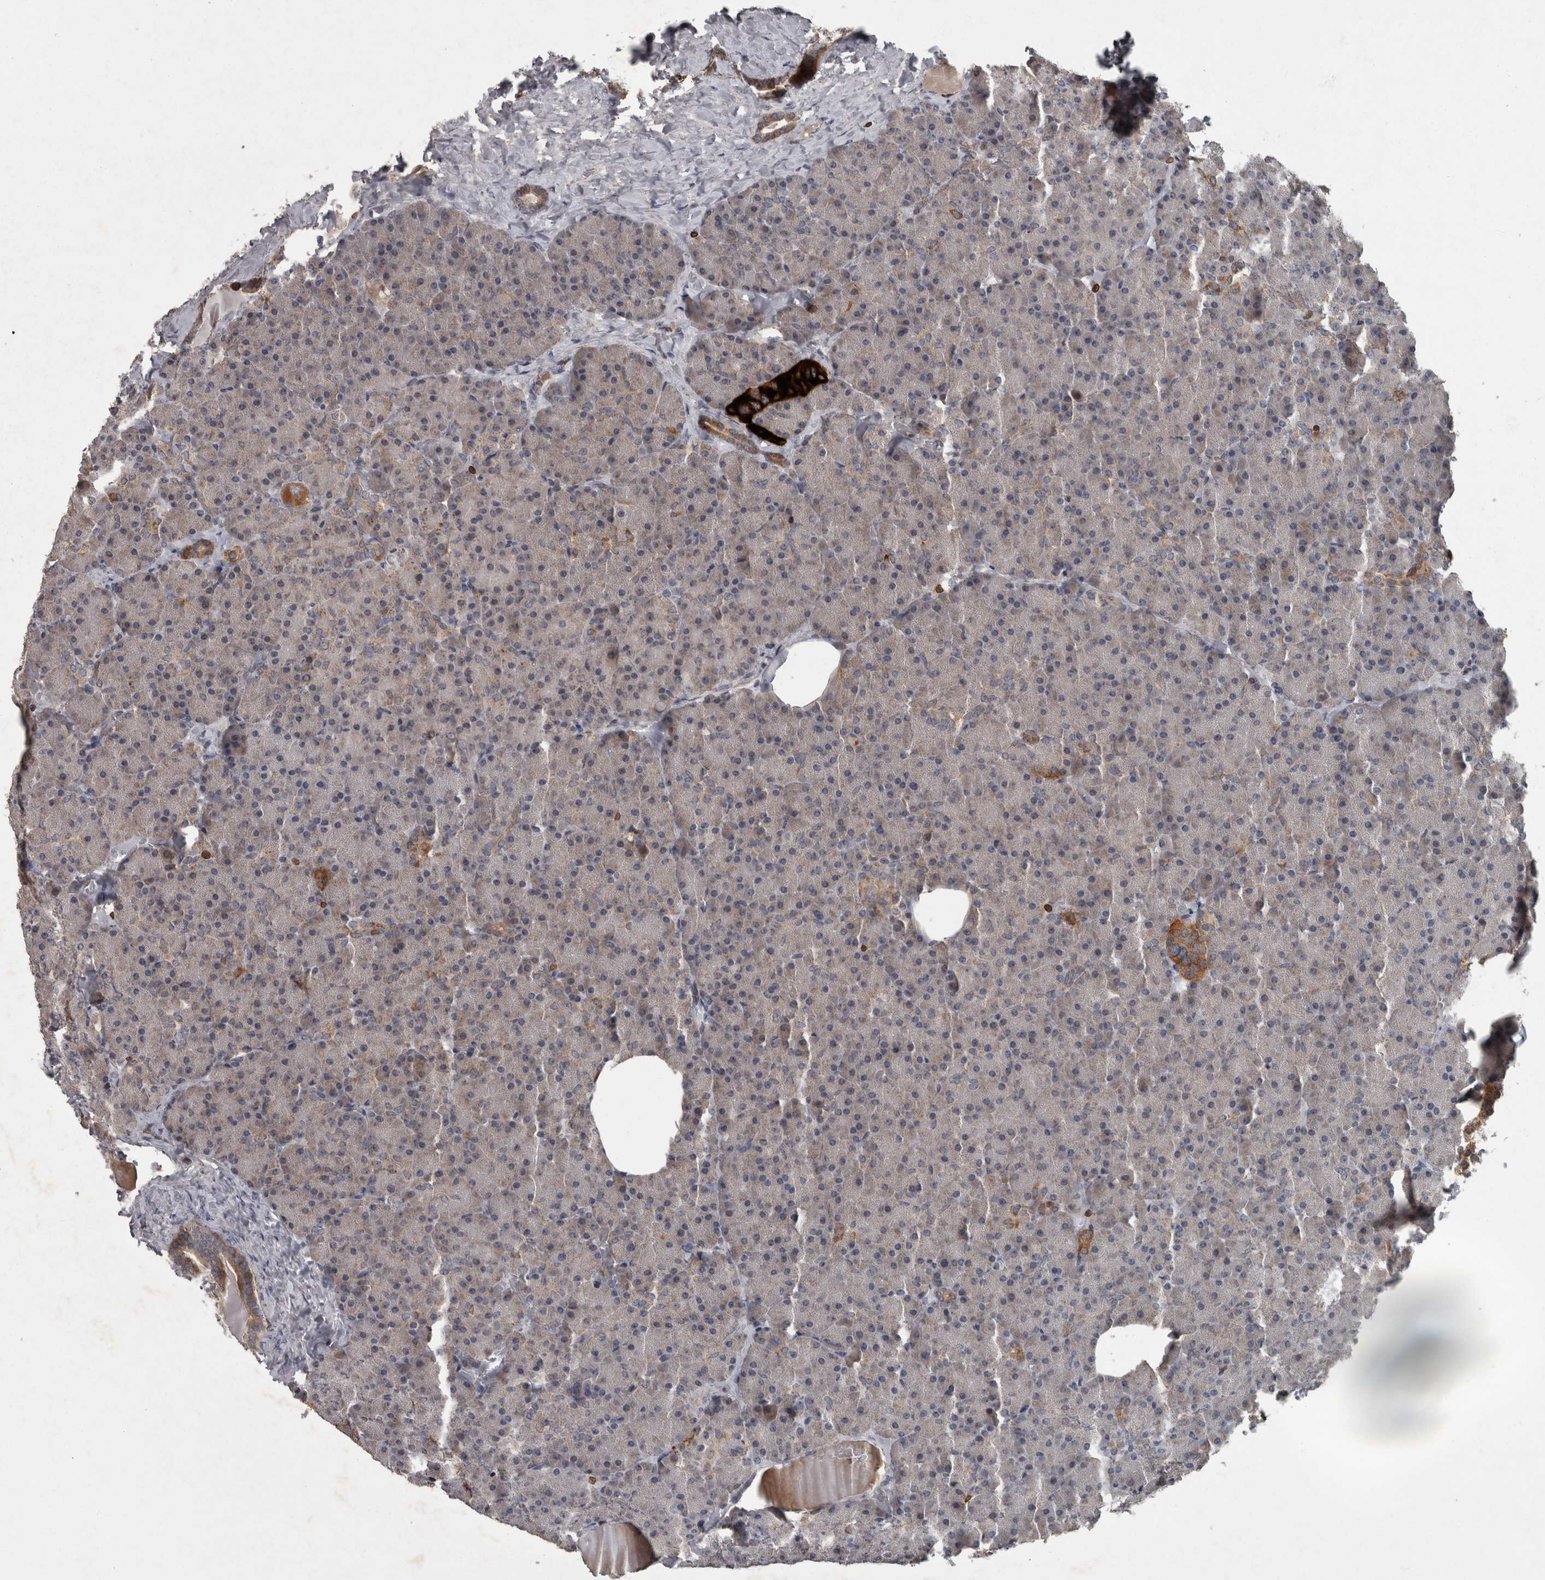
{"staining": {"intensity": "moderate", "quantity": "<25%", "location": "cytoplasmic/membranous"}, "tissue": "pancreas", "cell_type": "Exocrine glandular cells", "image_type": "normal", "snomed": [{"axis": "morphology", "description": "Normal tissue, NOS"}, {"axis": "morphology", "description": "Carcinoid, malignant, NOS"}, {"axis": "topography", "description": "Pancreas"}], "caption": "Exocrine glandular cells demonstrate moderate cytoplasmic/membranous positivity in about <25% of cells in unremarkable pancreas. Using DAB (3,3'-diaminobenzidine) (brown) and hematoxylin (blue) stains, captured at high magnification using brightfield microscopy.", "gene": "PPP1R3C", "patient": {"sex": "female", "age": 35}}